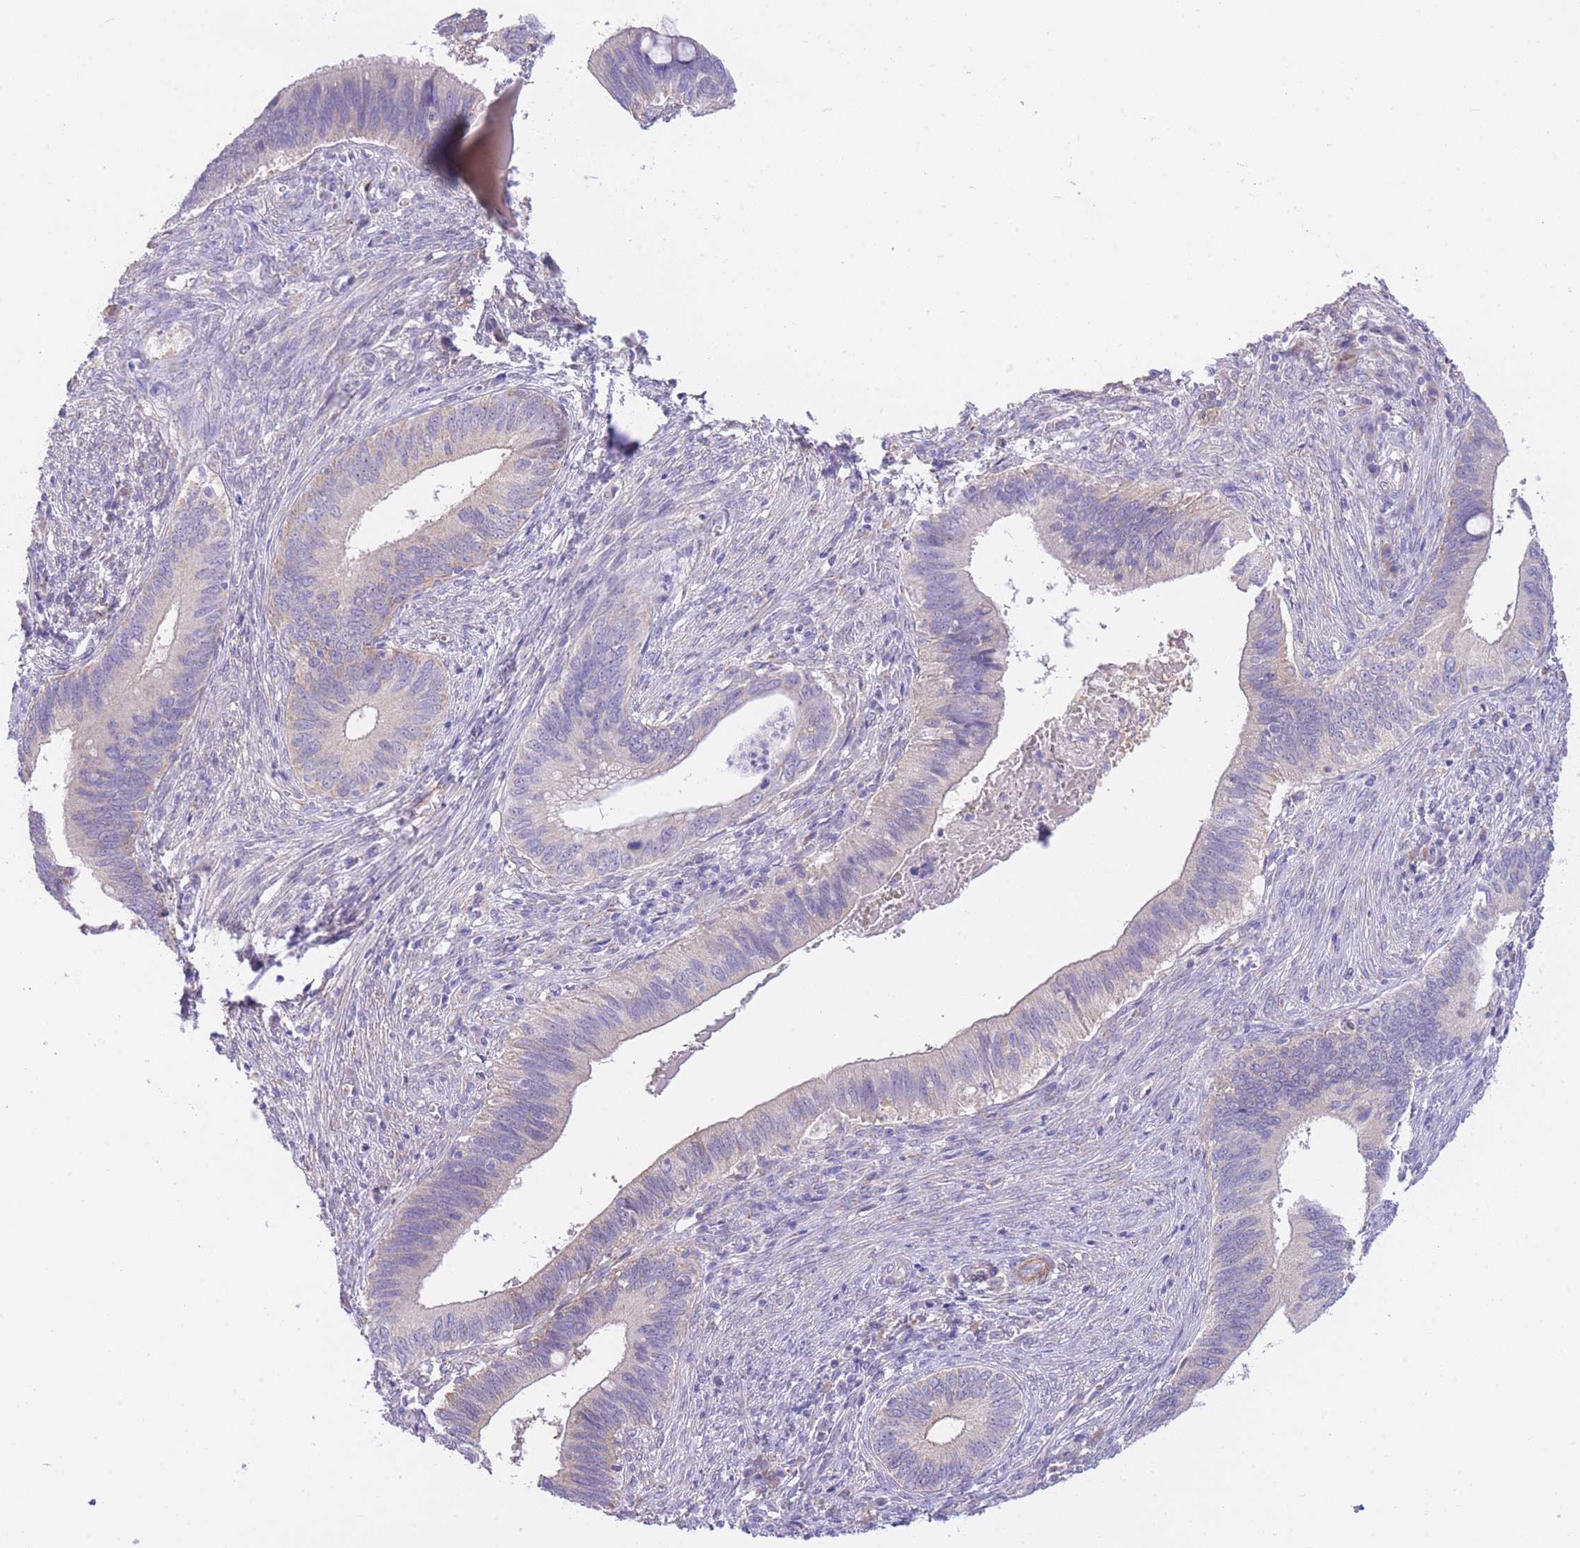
{"staining": {"intensity": "negative", "quantity": "none", "location": "none"}, "tissue": "cervical cancer", "cell_type": "Tumor cells", "image_type": "cancer", "snomed": [{"axis": "morphology", "description": "Adenocarcinoma, NOS"}, {"axis": "topography", "description": "Cervix"}], "caption": "Tumor cells show no significant protein expression in cervical cancer (adenocarcinoma).", "gene": "PGM1", "patient": {"sex": "female", "age": 42}}